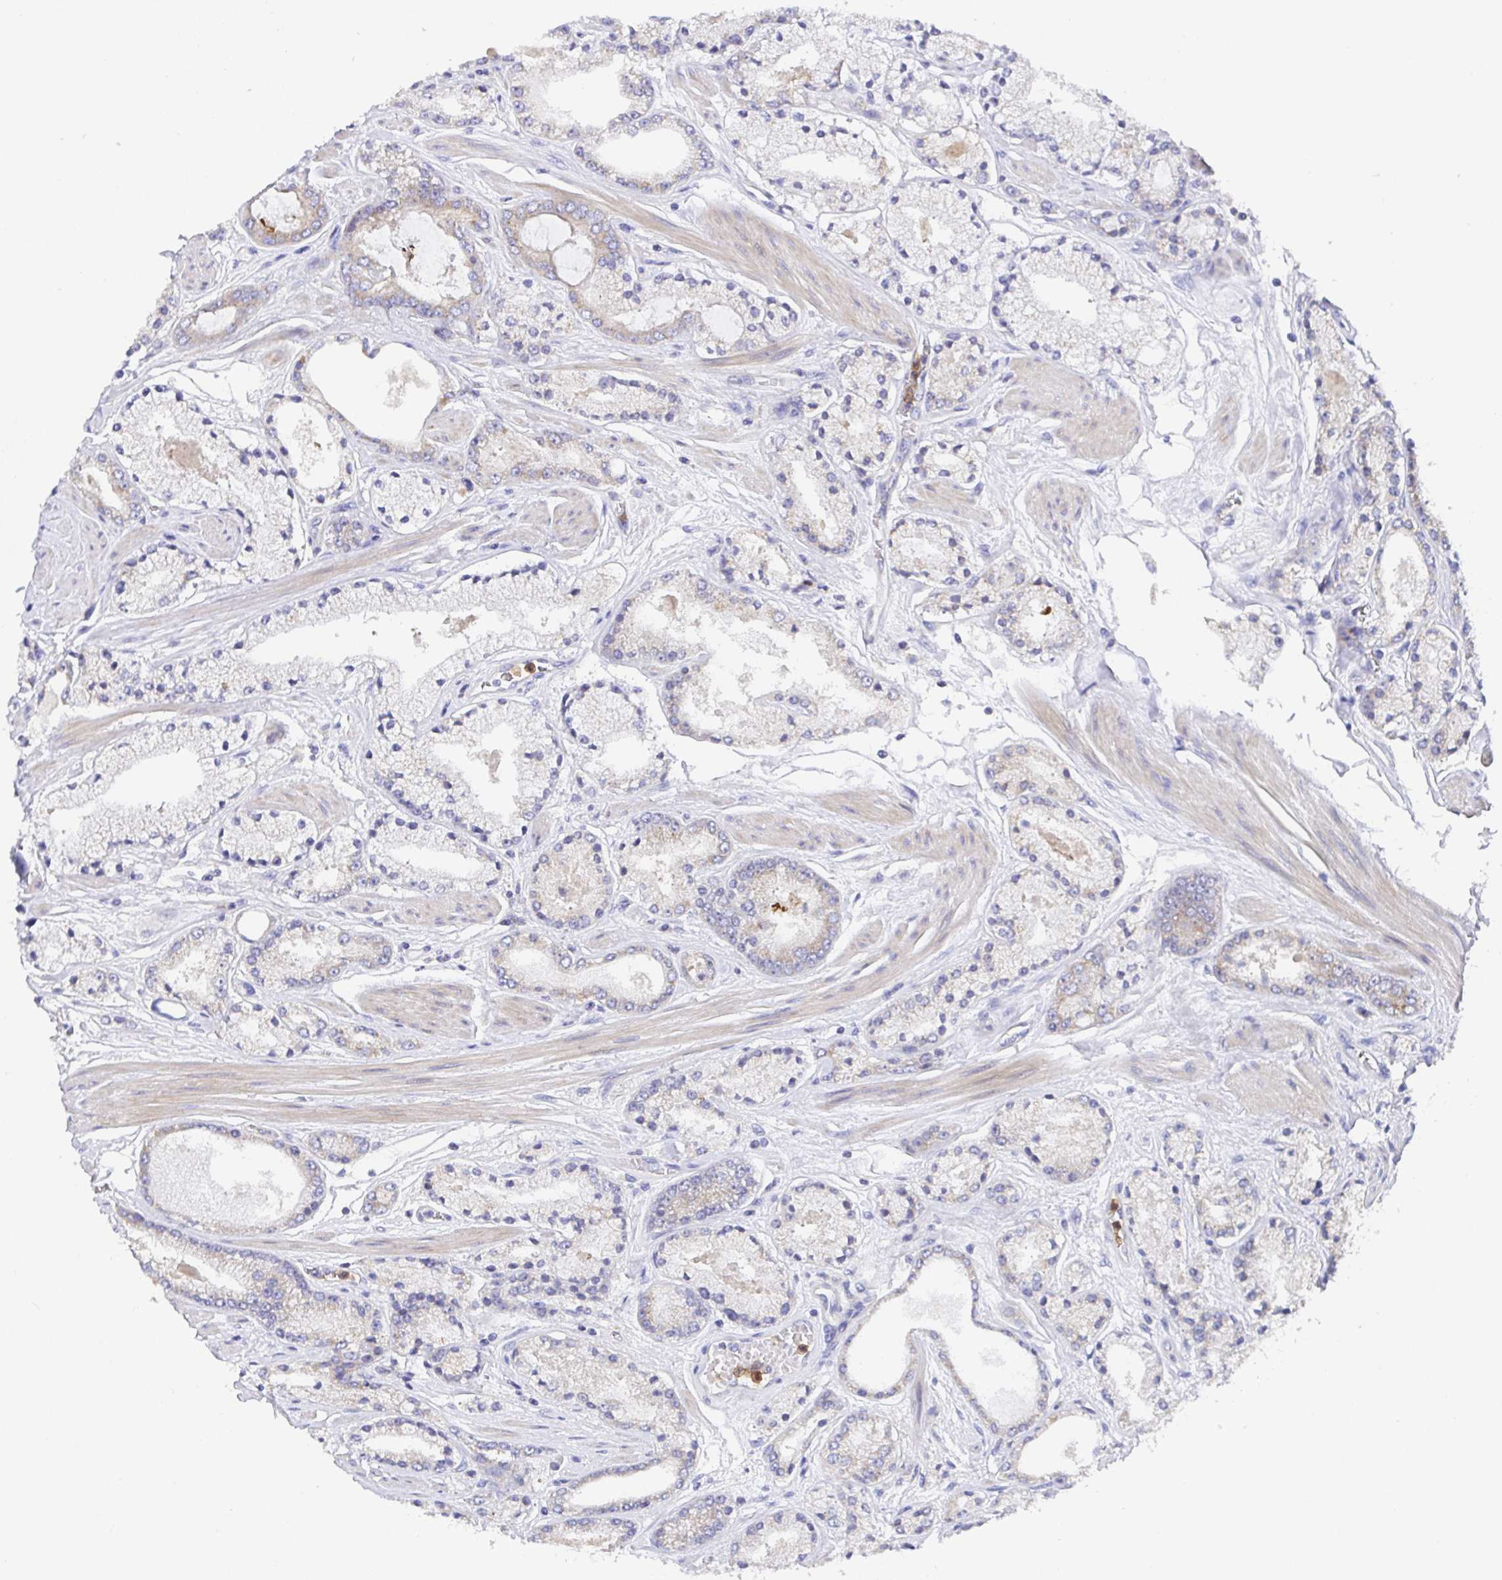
{"staining": {"intensity": "weak", "quantity": "<25%", "location": "cytoplasmic/membranous"}, "tissue": "prostate cancer", "cell_type": "Tumor cells", "image_type": "cancer", "snomed": [{"axis": "morphology", "description": "Adenocarcinoma, High grade"}, {"axis": "topography", "description": "Prostate"}], "caption": "High magnification brightfield microscopy of prostate cancer stained with DAB (3,3'-diaminobenzidine) (brown) and counterstained with hematoxylin (blue): tumor cells show no significant staining.", "gene": "GOLGA1", "patient": {"sex": "male", "age": 63}}